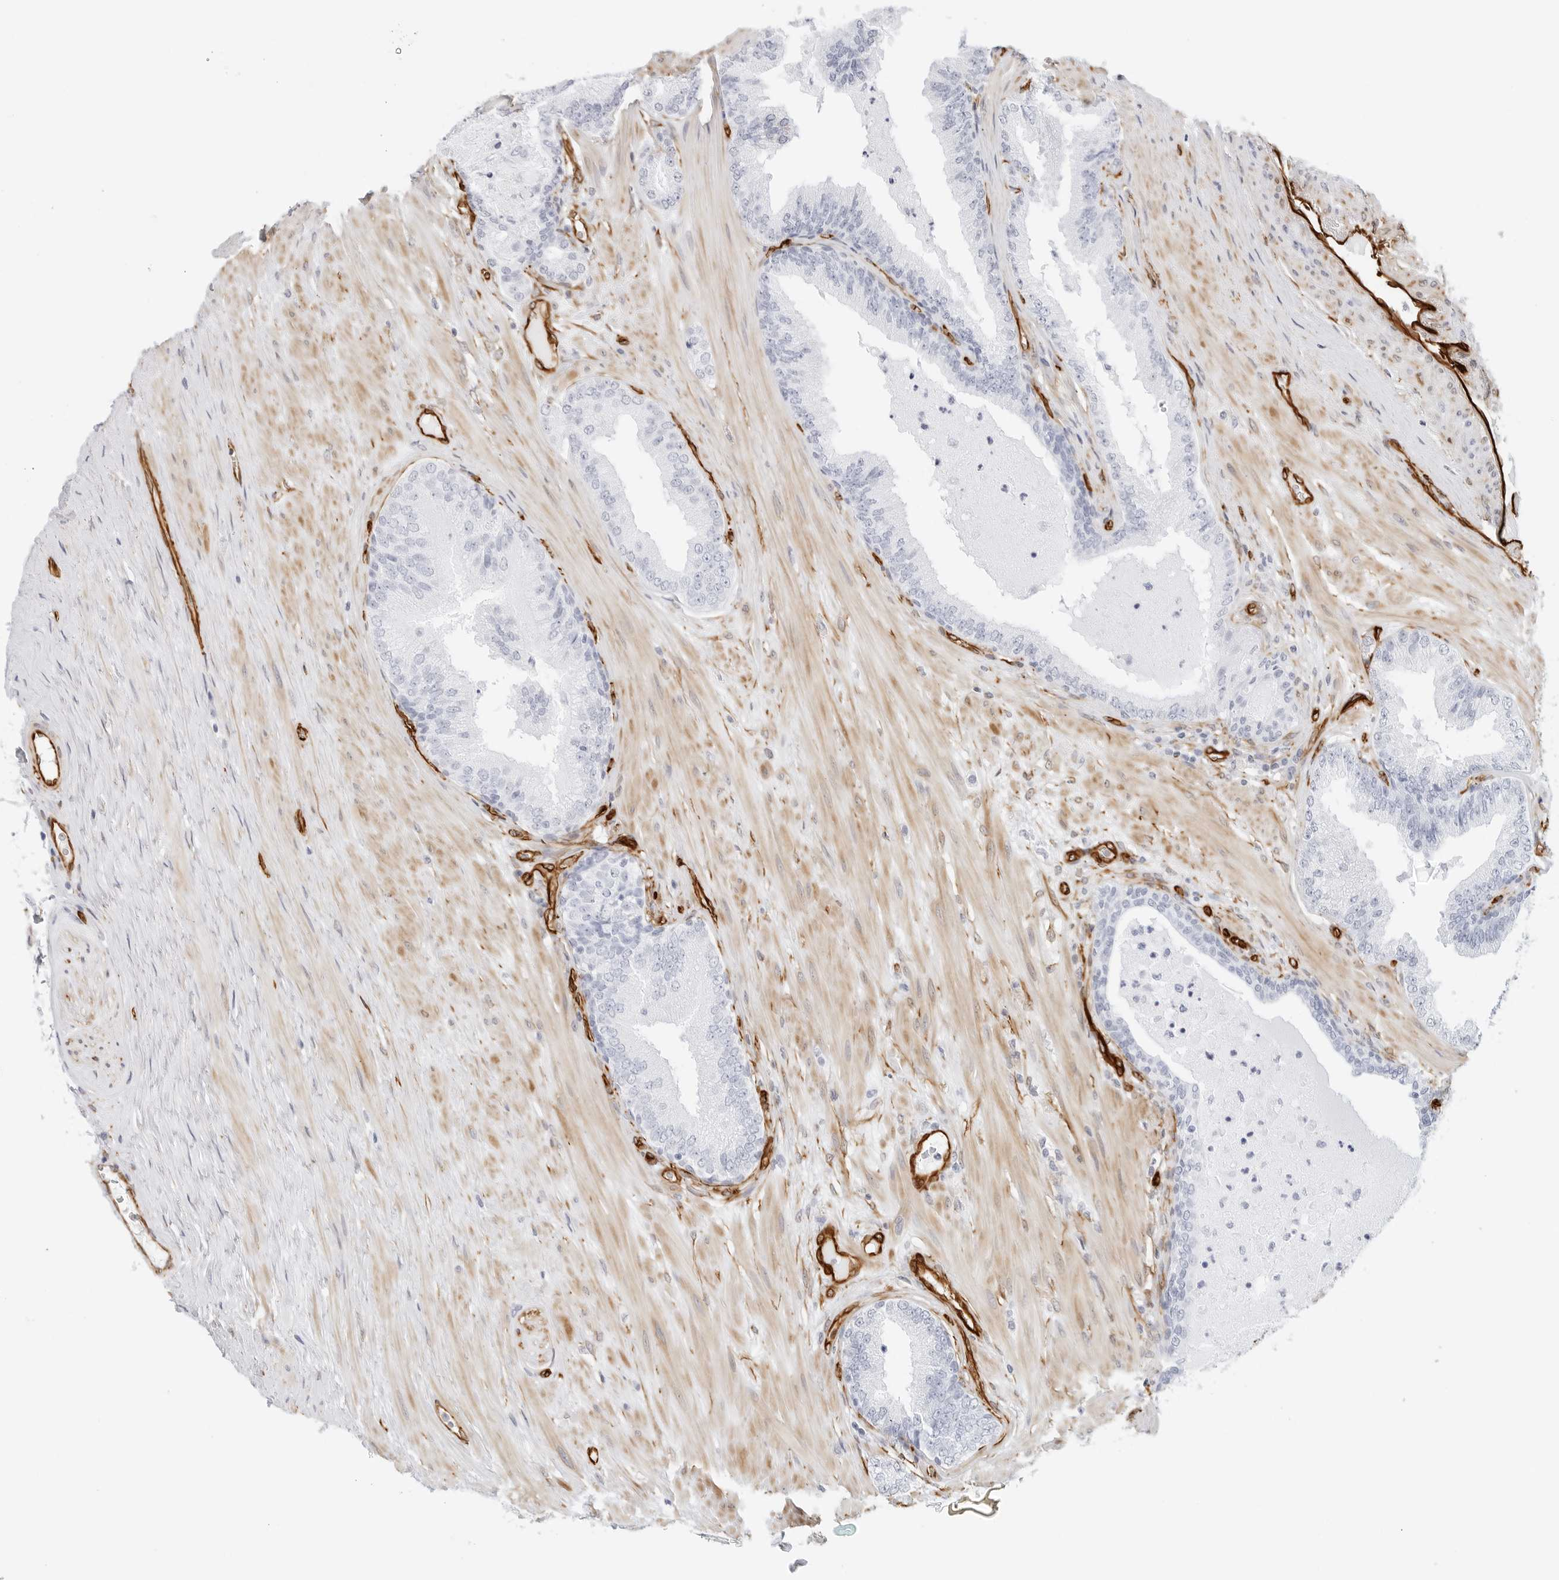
{"staining": {"intensity": "negative", "quantity": "none", "location": "none"}, "tissue": "prostate cancer", "cell_type": "Tumor cells", "image_type": "cancer", "snomed": [{"axis": "morphology", "description": "Adenocarcinoma, Low grade"}, {"axis": "topography", "description": "Prostate"}], "caption": "Protein analysis of prostate cancer shows no significant staining in tumor cells.", "gene": "NES", "patient": {"sex": "male", "age": 63}}